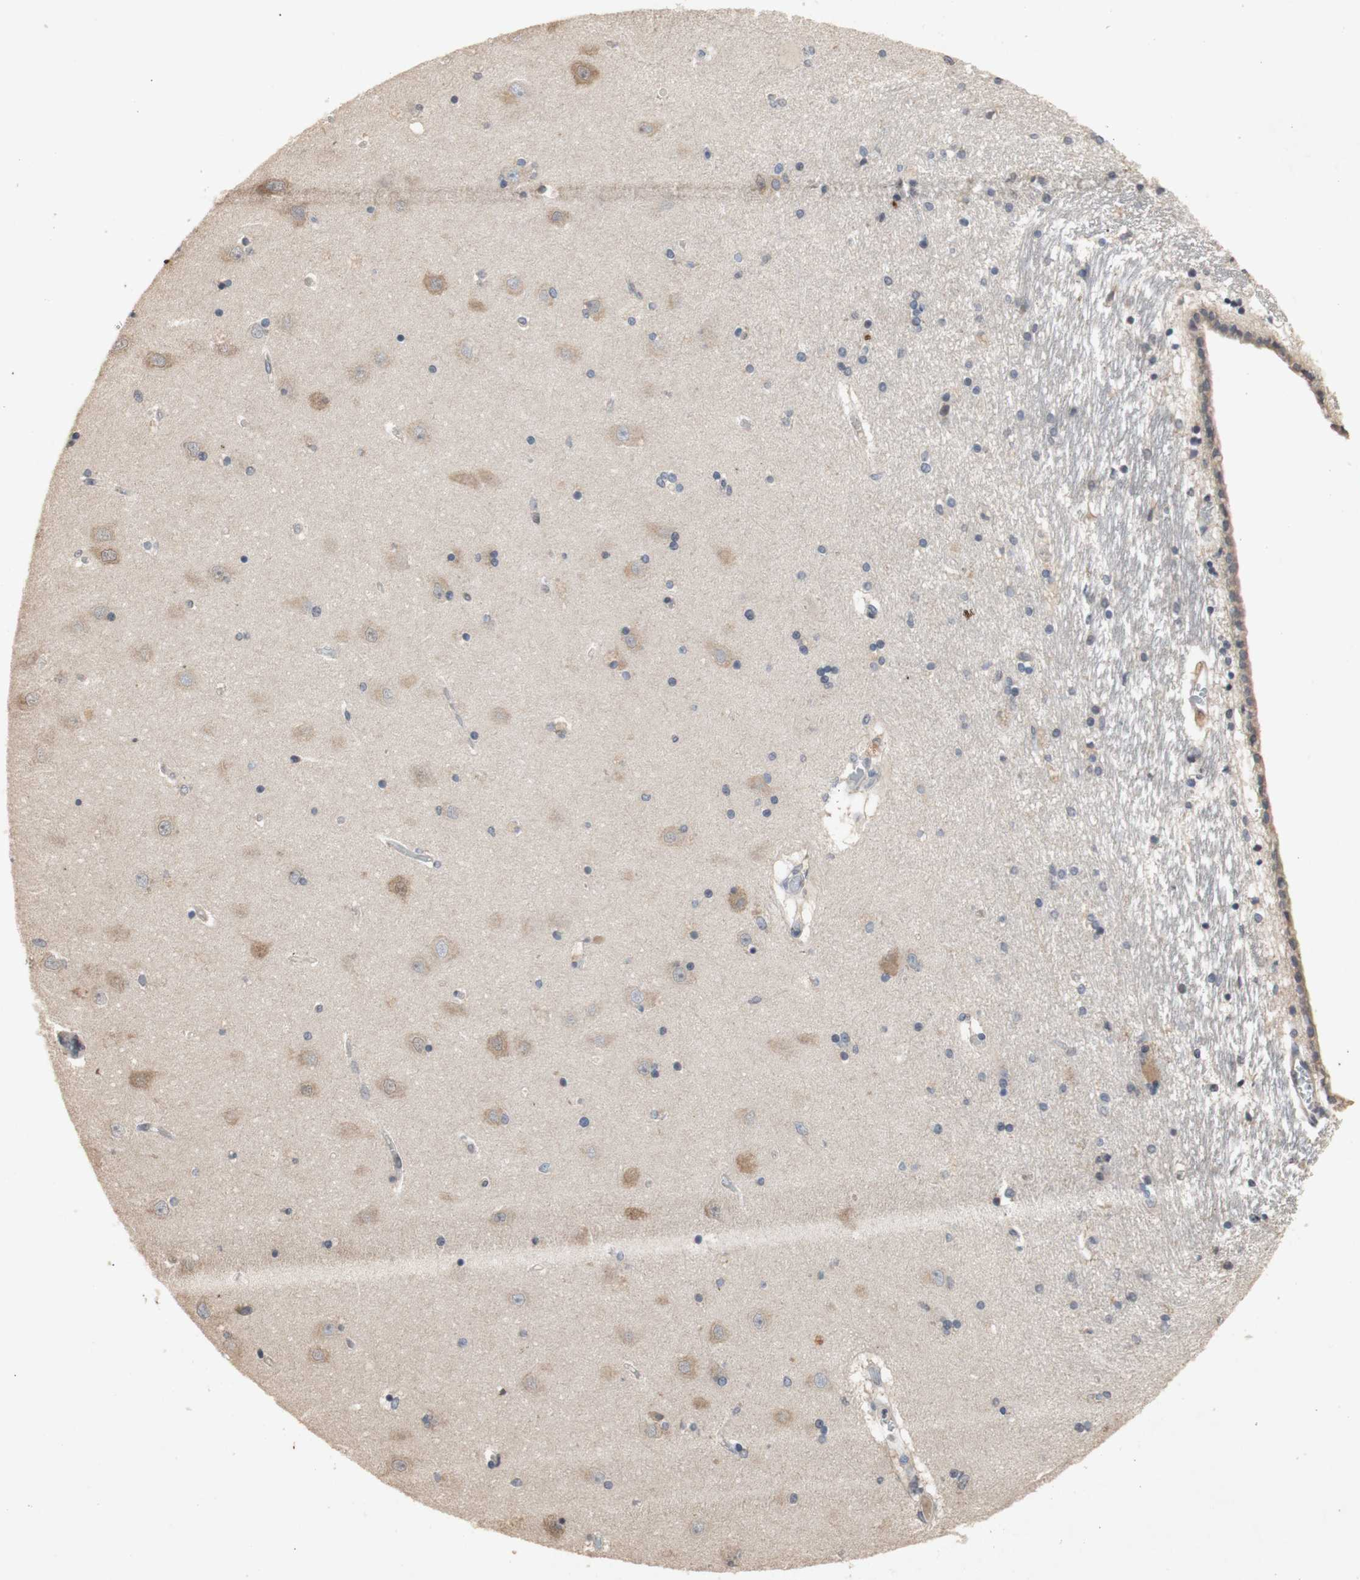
{"staining": {"intensity": "negative", "quantity": "none", "location": "none"}, "tissue": "hippocampus", "cell_type": "Glial cells", "image_type": "normal", "snomed": [{"axis": "morphology", "description": "Normal tissue, NOS"}, {"axis": "topography", "description": "Hippocampus"}], "caption": "Photomicrograph shows no significant protein staining in glial cells of benign hippocampus.", "gene": "FOSB", "patient": {"sex": "female", "age": 54}}